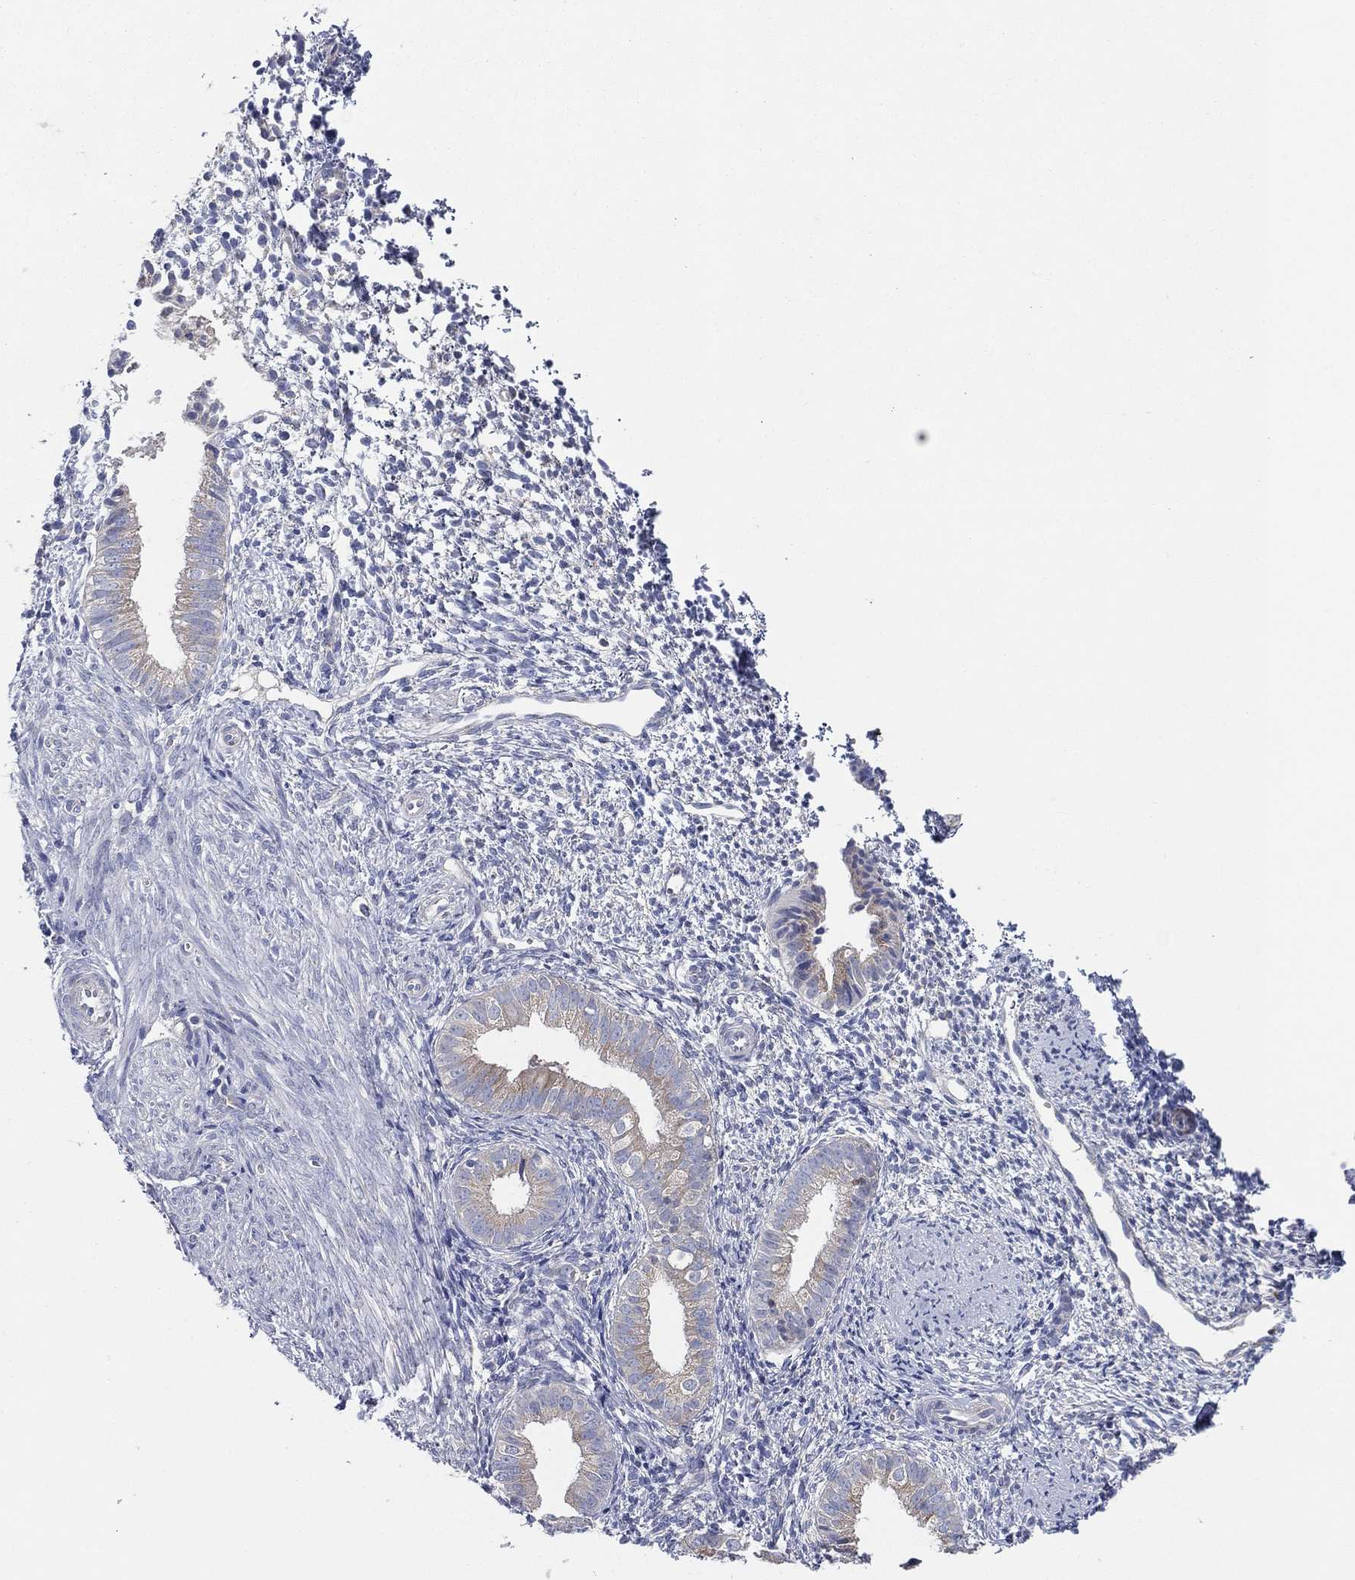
{"staining": {"intensity": "negative", "quantity": "none", "location": "none"}, "tissue": "endometrium", "cell_type": "Cells in endometrial stroma", "image_type": "normal", "snomed": [{"axis": "morphology", "description": "Normal tissue, NOS"}, {"axis": "topography", "description": "Endometrium"}], "caption": "This image is of benign endometrium stained with immunohistochemistry (IHC) to label a protein in brown with the nuclei are counter-stained blue. There is no expression in cells in endometrial stroma.", "gene": "ATP8A2", "patient": {"sex": "female", "age": 47}}